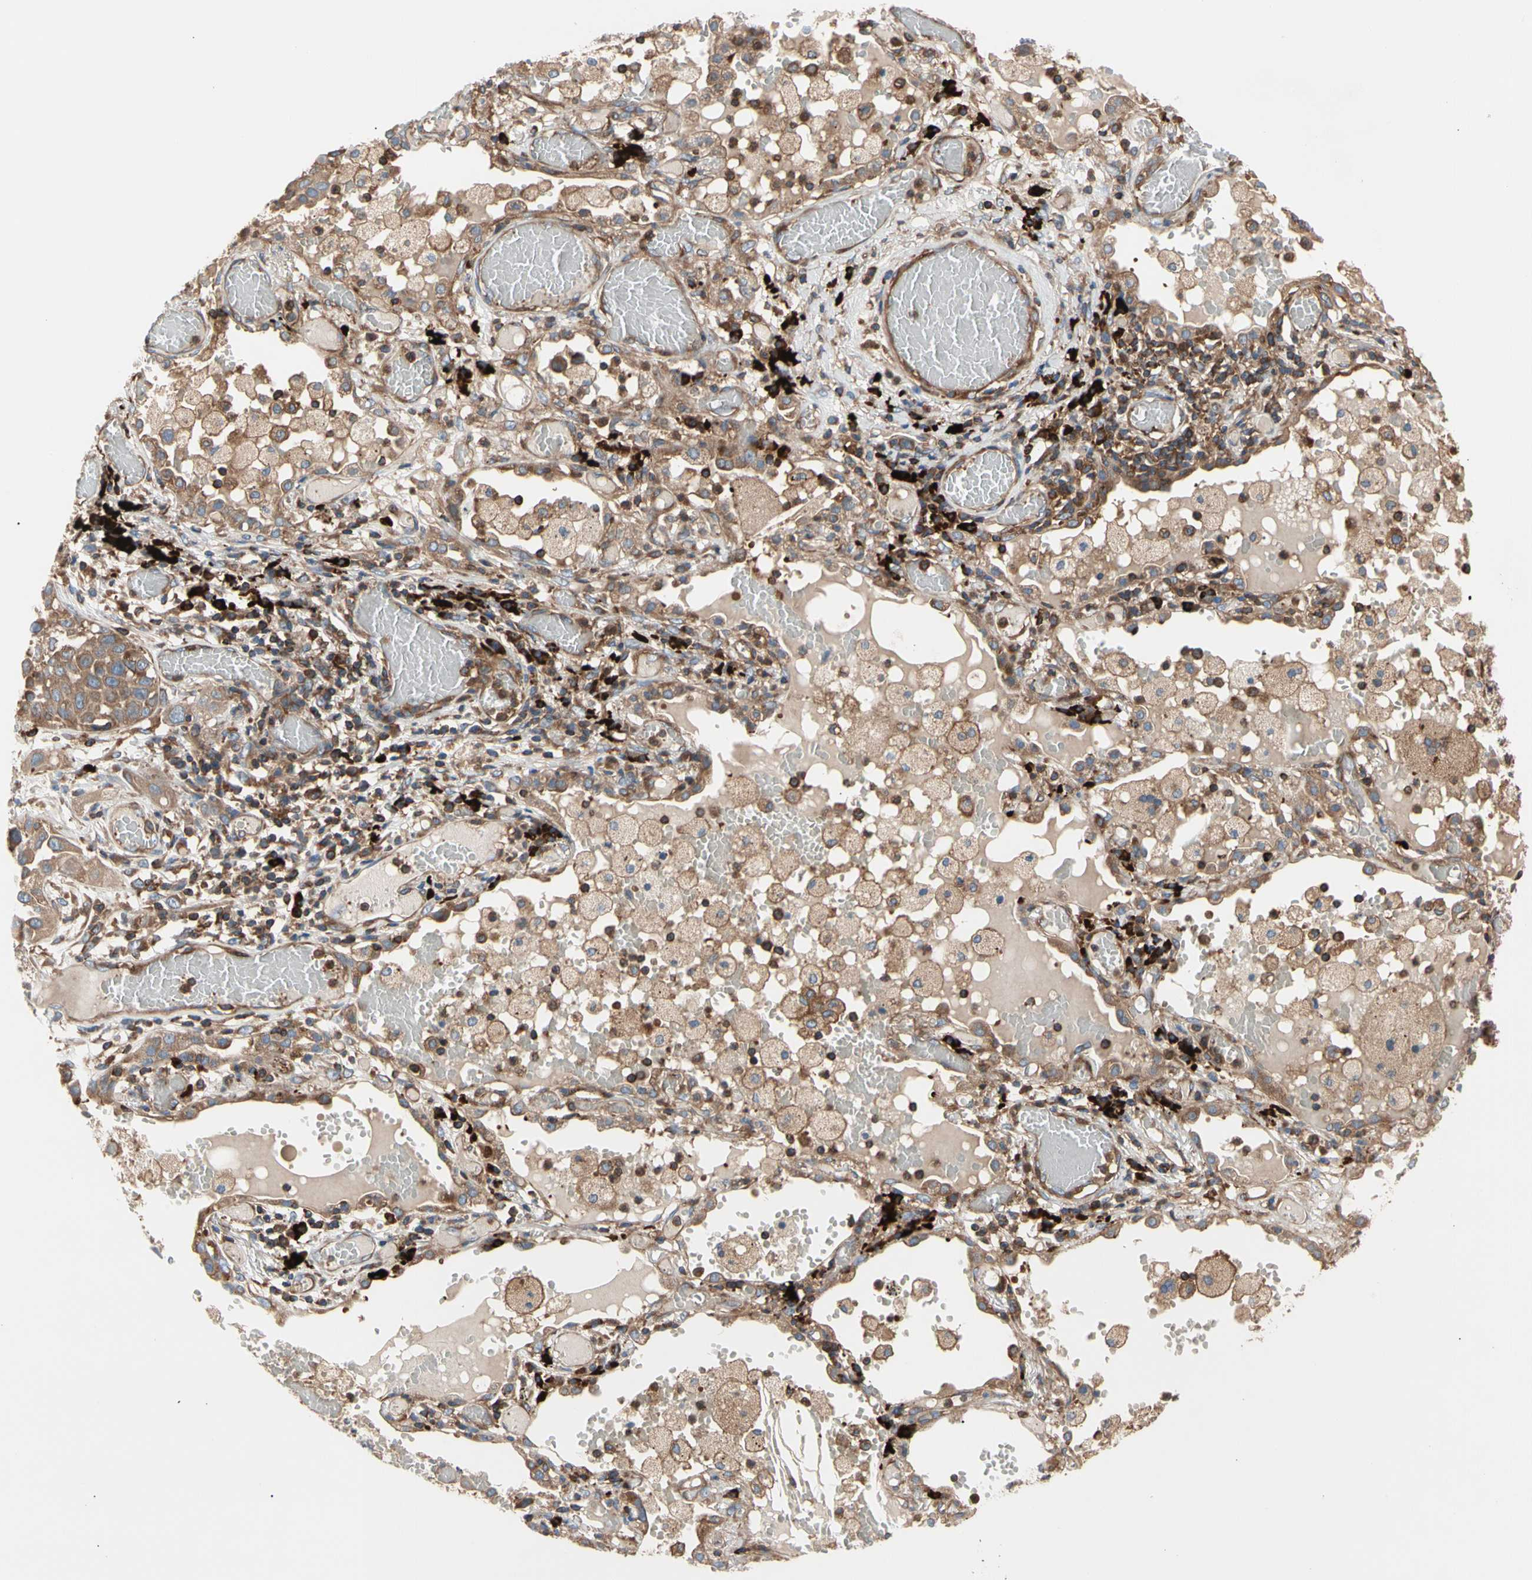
{"staining": {"intensity": "moderate", "quantity": ">75%", "location": "cytoplasmic/membranous"}, "tissue": "lung cancer", "cell_type": "Tumor cells", "image_type": "cancer", "snomed": [{"axis": "morphology", "description": "Squamous cell carcinoma, NOS"}, {"axis": "topography", "description": "Lung"}], "caption": "Immunohistochemistry histopathology image of human lung cancer stained for a protein (brown), which displays medium levels of moderate cytoplasmic/membranous expression in approximately >75% of tumor cells.", "gene": "ROCK1", "patient": {"sex": "male", "age": 71}}